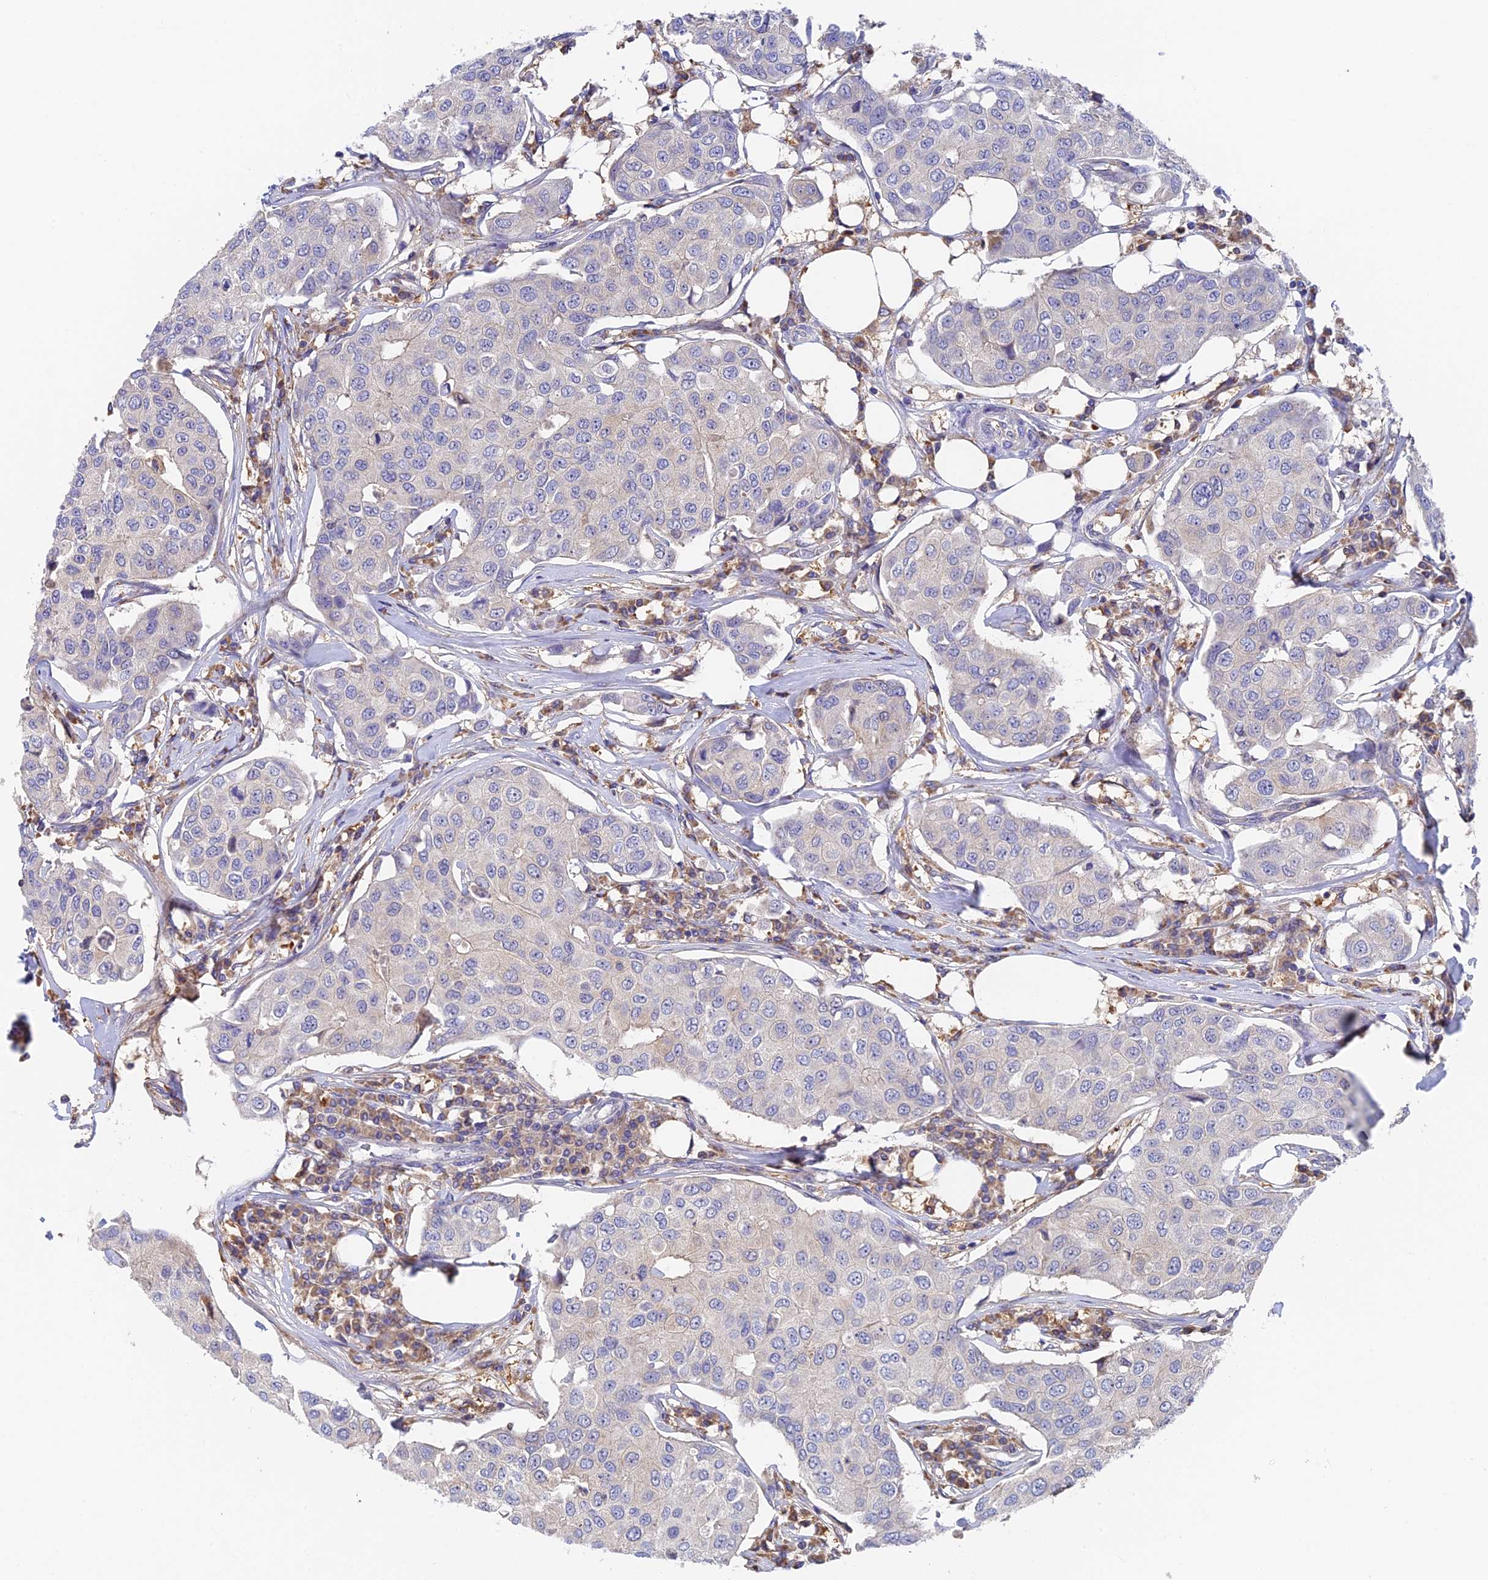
{"staining": {"intensity": "negative", "quantity": "none", "location": "none"}, "tissue": "breast cancer", "cell_type": "Tumor cells", "image_type": "cancer", "snomed": [{"axis": "morphology", "description": "Duct carcinoma"}, {"axis": "topography", "description": "Breast"}], "caption": "Immunohistochemistry (IHC) image of human breast intraductal carcinoma stained for a protein (brown), which shows no positivity in tumor cells.", "gene": "IPO5", "patient": {"sex": "female", "age": 80}}